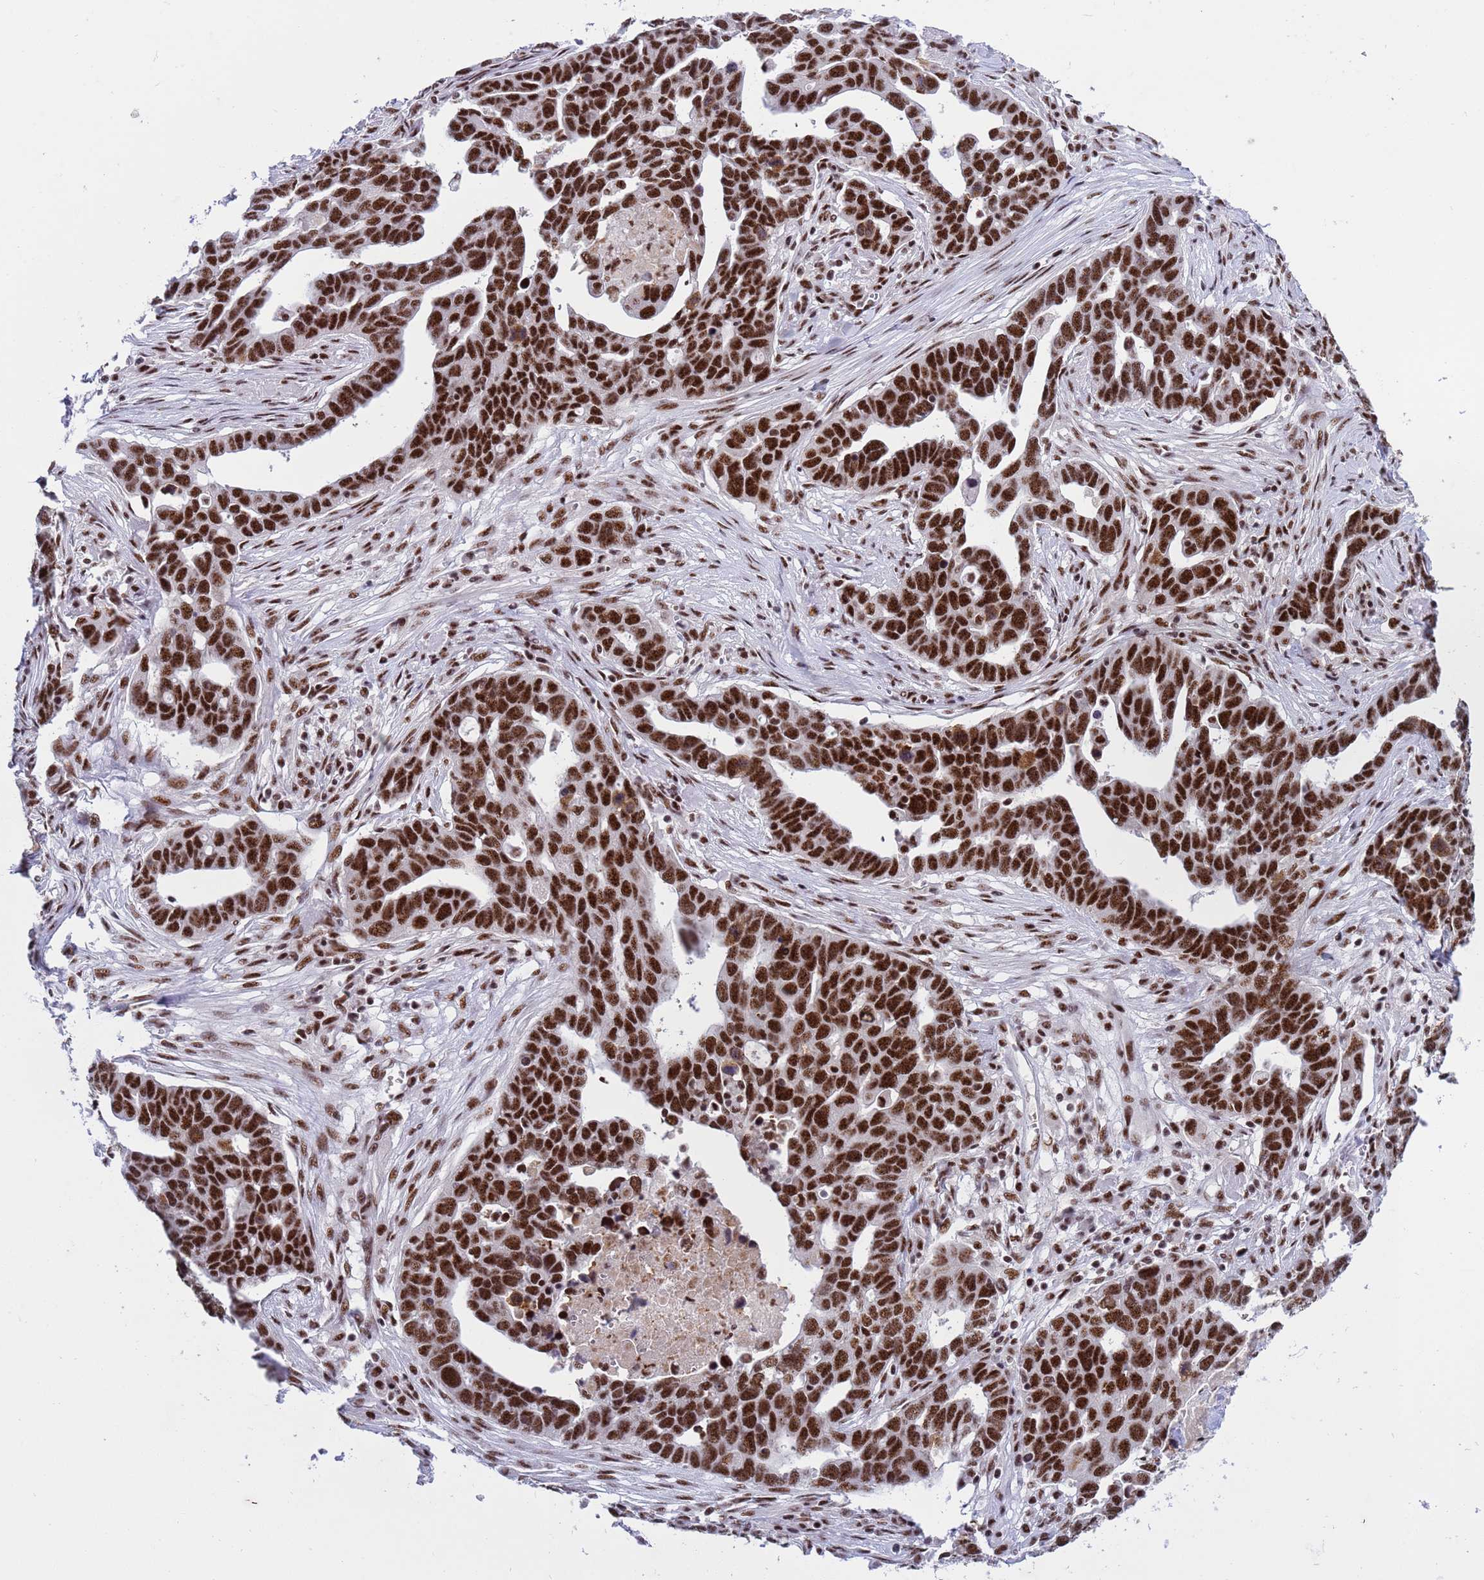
{"staining": {"intensity": "strong", "quantity": ">75%", "location": "nuclear"}, "tissue": "ovarian cancer", "cell_type": "Tumor cells", "image_type": "cancer", "snomed": [{"axis": "morphology", "description": "Cystadenocarcinoma, serous, NOS"}, {"axis": "topography", "description": "Ovary"}], "caption": "Strong nuclear positivity is seen in approximately >75% of tumor cells in serous cystadenocarcinoma (ovarian).", "gene": "THOC2", "patient": {"sex": "female", "age": 54}}